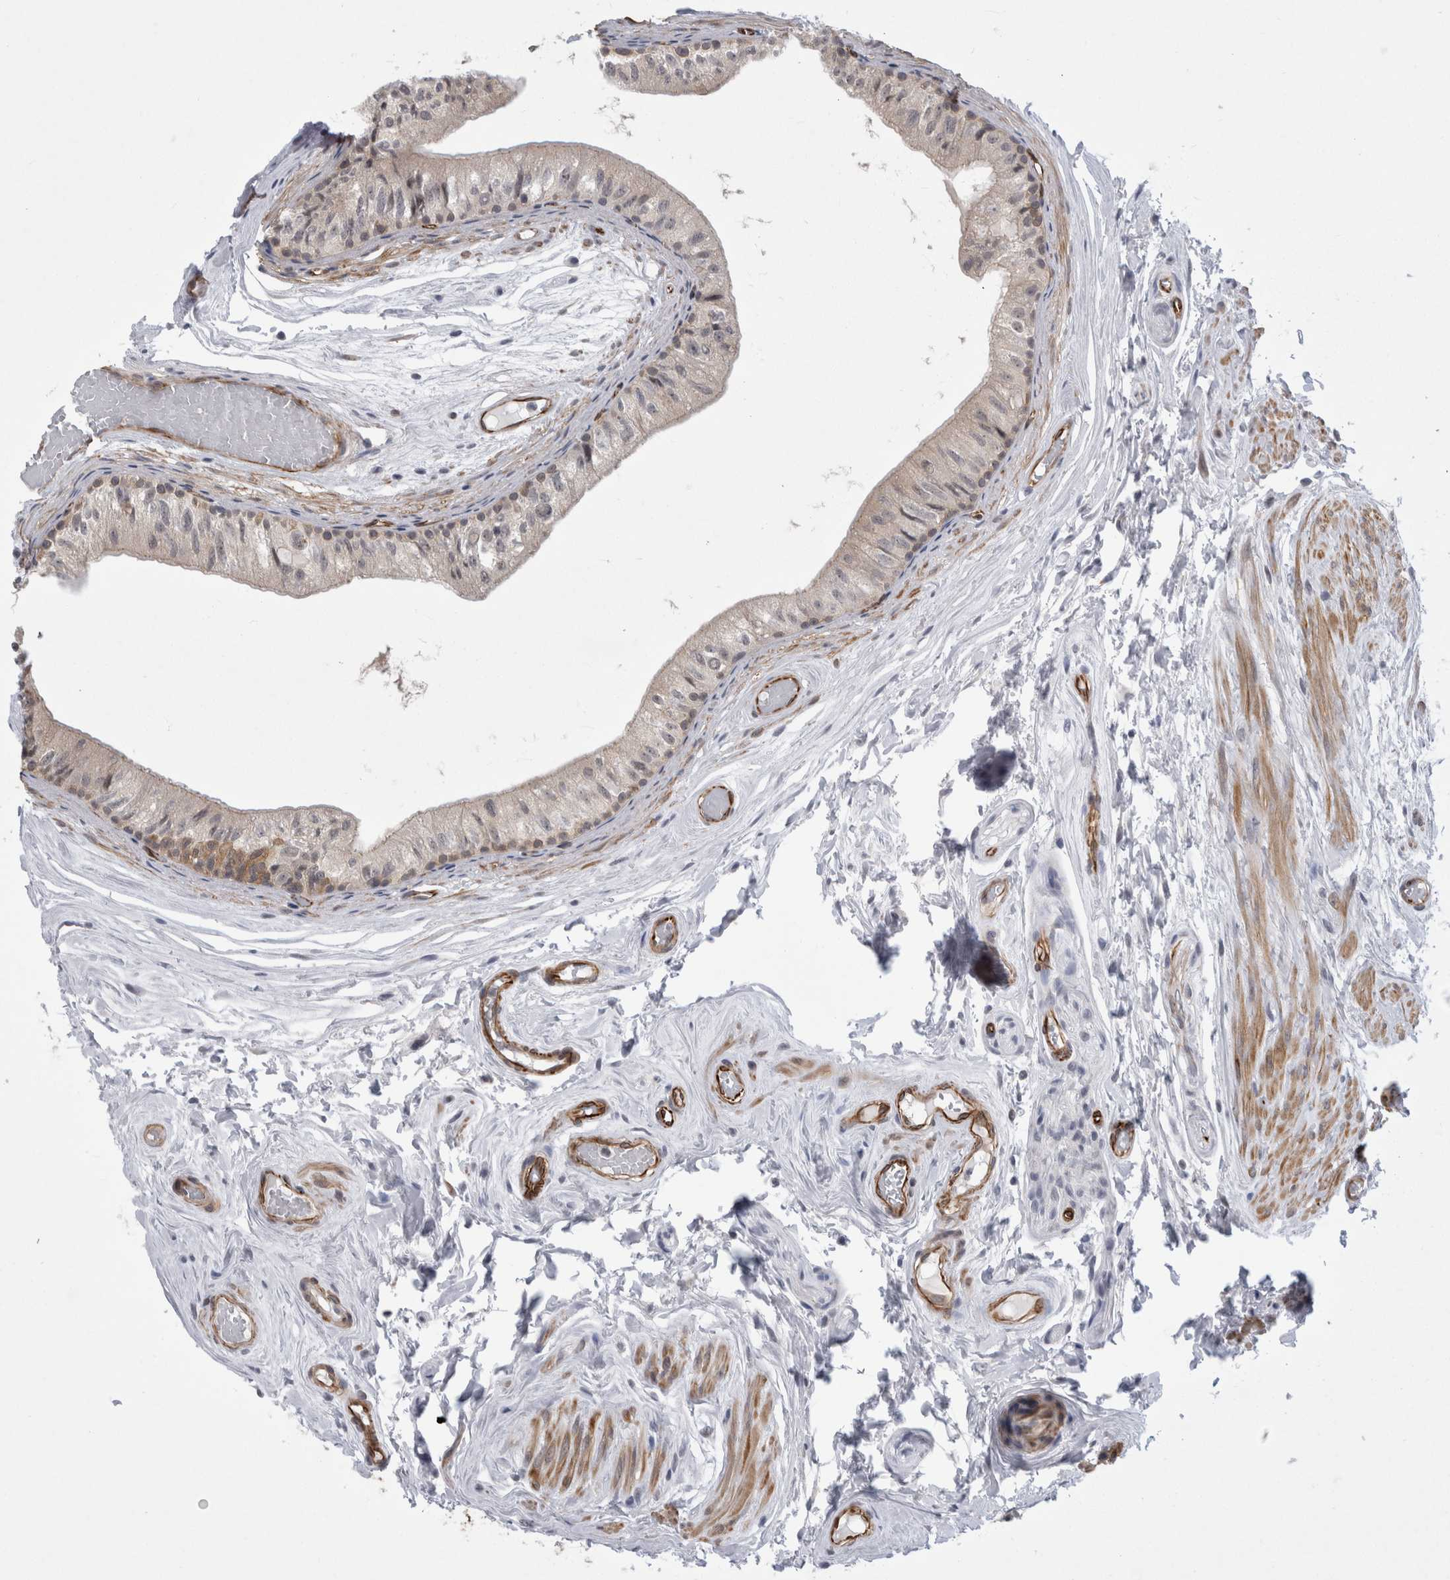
{"staining": {"intensity": "weak", "quantity": "<25%", "location": "cytoplasmic/membranous"}, "tissue": "epididymis", "cell_type": "Glandular cells", "image_type": "normal", "snomed": [{"axis": "morphology", "description": "Normal tissue, NOS"}, {"axis": "topography", "description": "Epididymis"}], "caption": "Image shows no protein staining in glandular cells of normal epididymis. (Stains: DAB (3,3'-diaminobenzidine) immunohistochemistry with hematoxylin counter stain, Microscopy: brightfield microscopy at high magnification).", "gene": "FAM83H", "patient": {"sex": "male", "age": 79}}